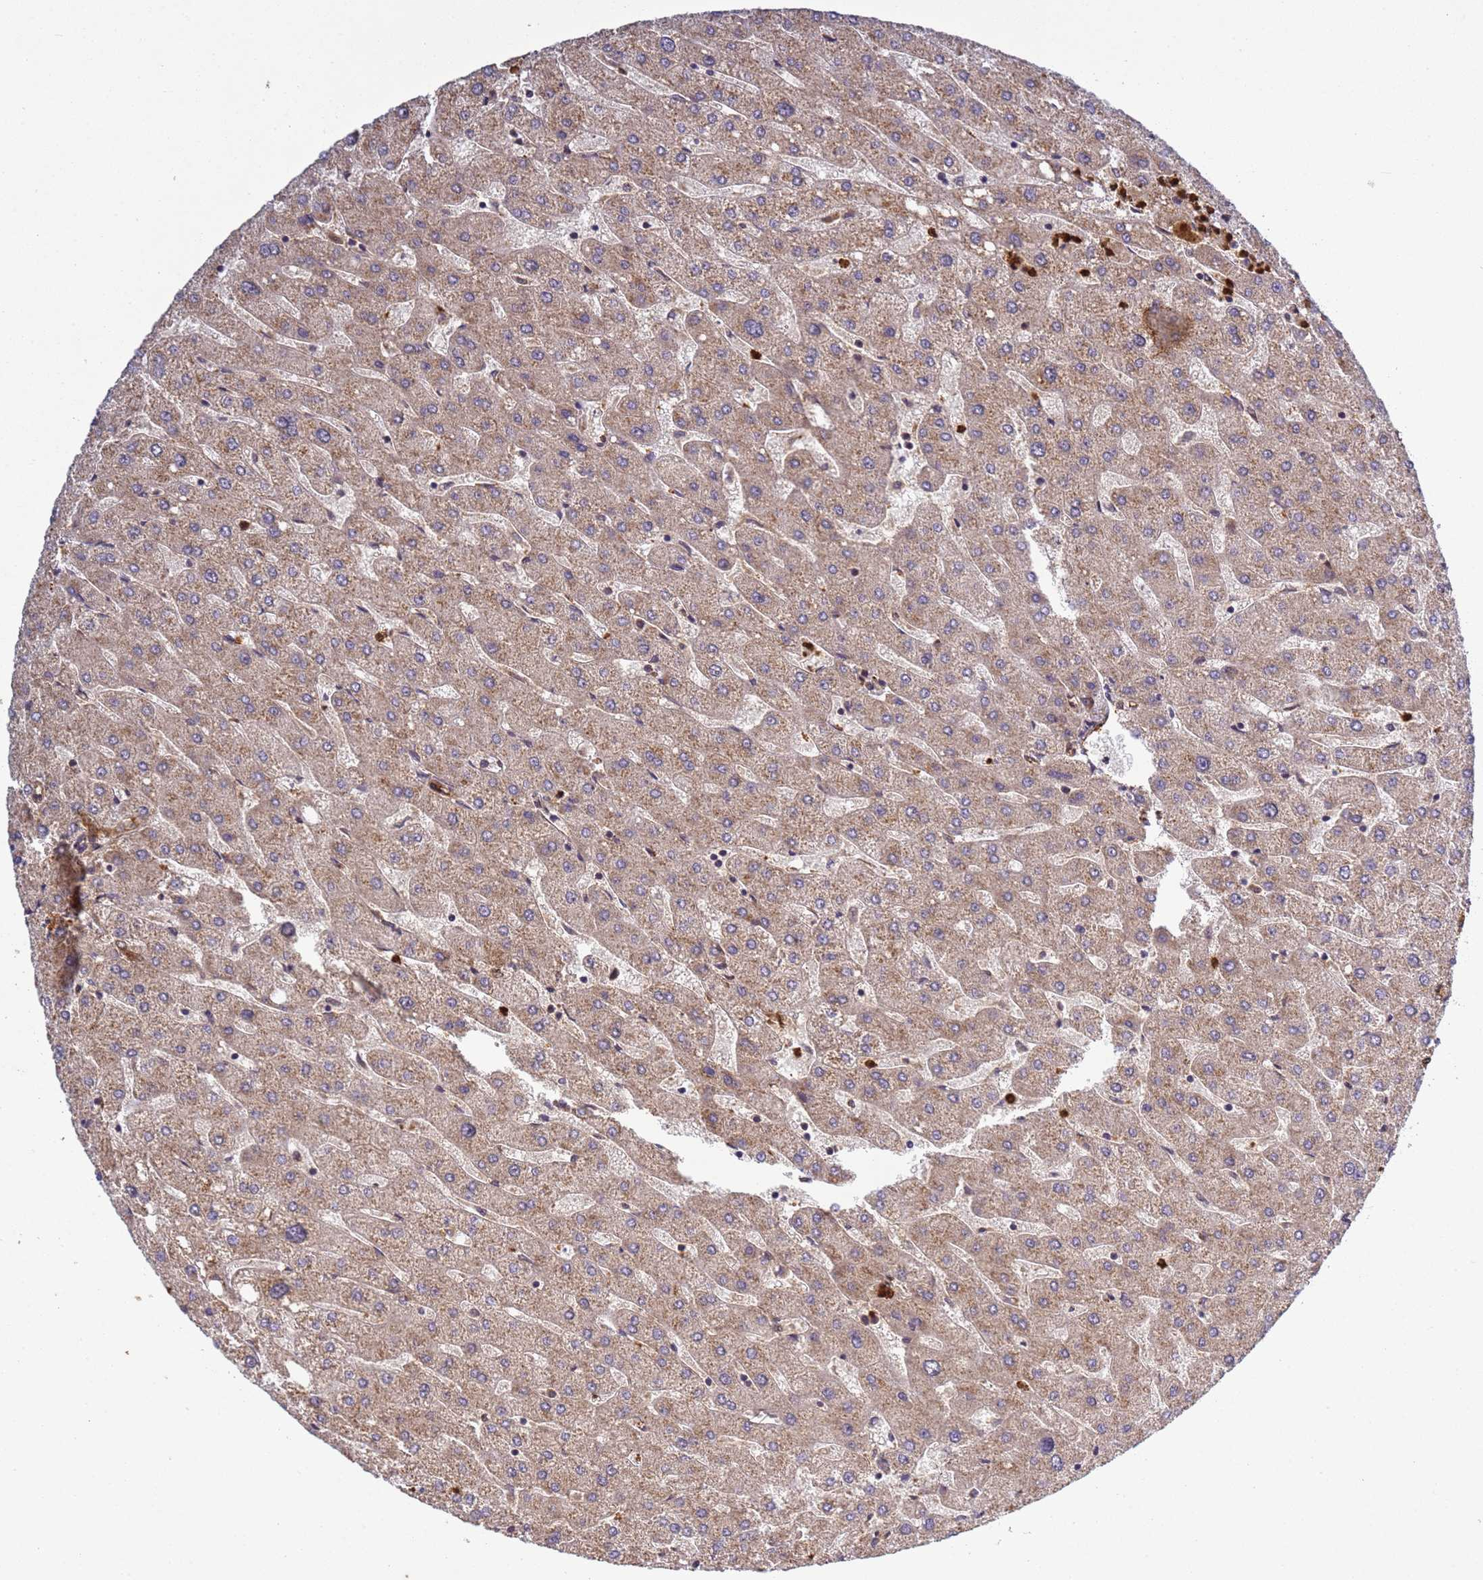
{"staining": {"intensity": "moderate", "quantity": ">75%", "location": "cytoplasmic/membranous"}, "tissue": "liver", "cell_type": "Hepatocytes", "image_type": "normal", "snomed": [{"axis": "morphology", "description": "Normal tissue, NOS"}, {"axis": "topography", "description": "Liver"}], "caption": "Protein expression analysis of normal human liver reveals moderate cytoplasmic/membranous expression in approximately >75% of hepatocytes. Nuclei are stained in blue.", "gene": "C8orf34", "patient": {"sex": "male", "age": 67}}